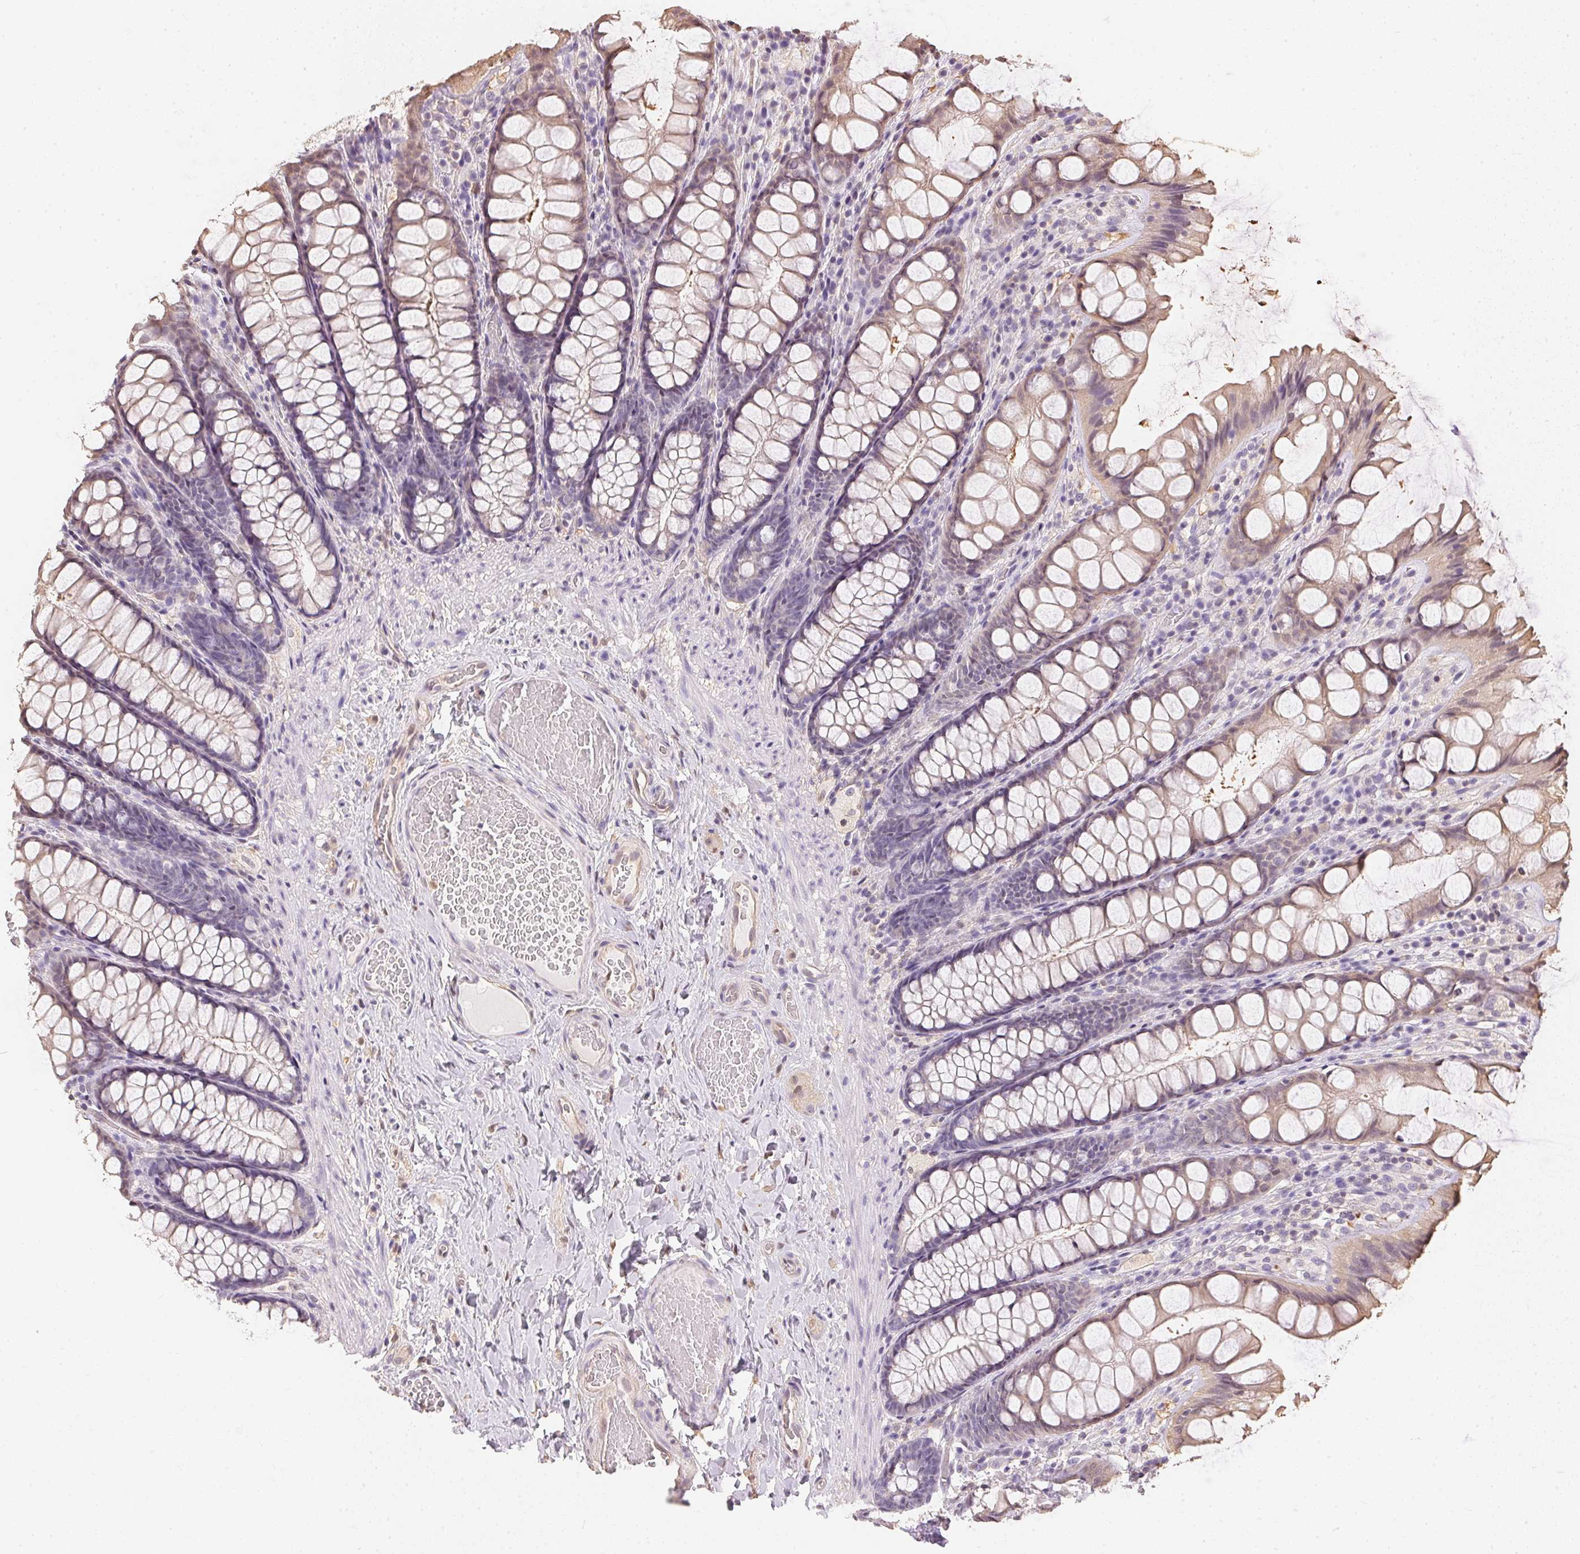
{"staining": {"intensity": "negative", "quantity": "none", "location": "none"}, "tissue": "colon", "cell_type": "Endothelial cells", "image_type": "normal", "snomed": [{"axis": "morphology", "description": "Normal tissue, NOS"}, {"axis": "topography", "description": "Colon"}], "caption": "This is an immunohistochemistry histopathology image of benign human colon. There is no expression in endothelial cells.", "gene": "S100A3", "patient": {"sex": "male", "age": 47}}